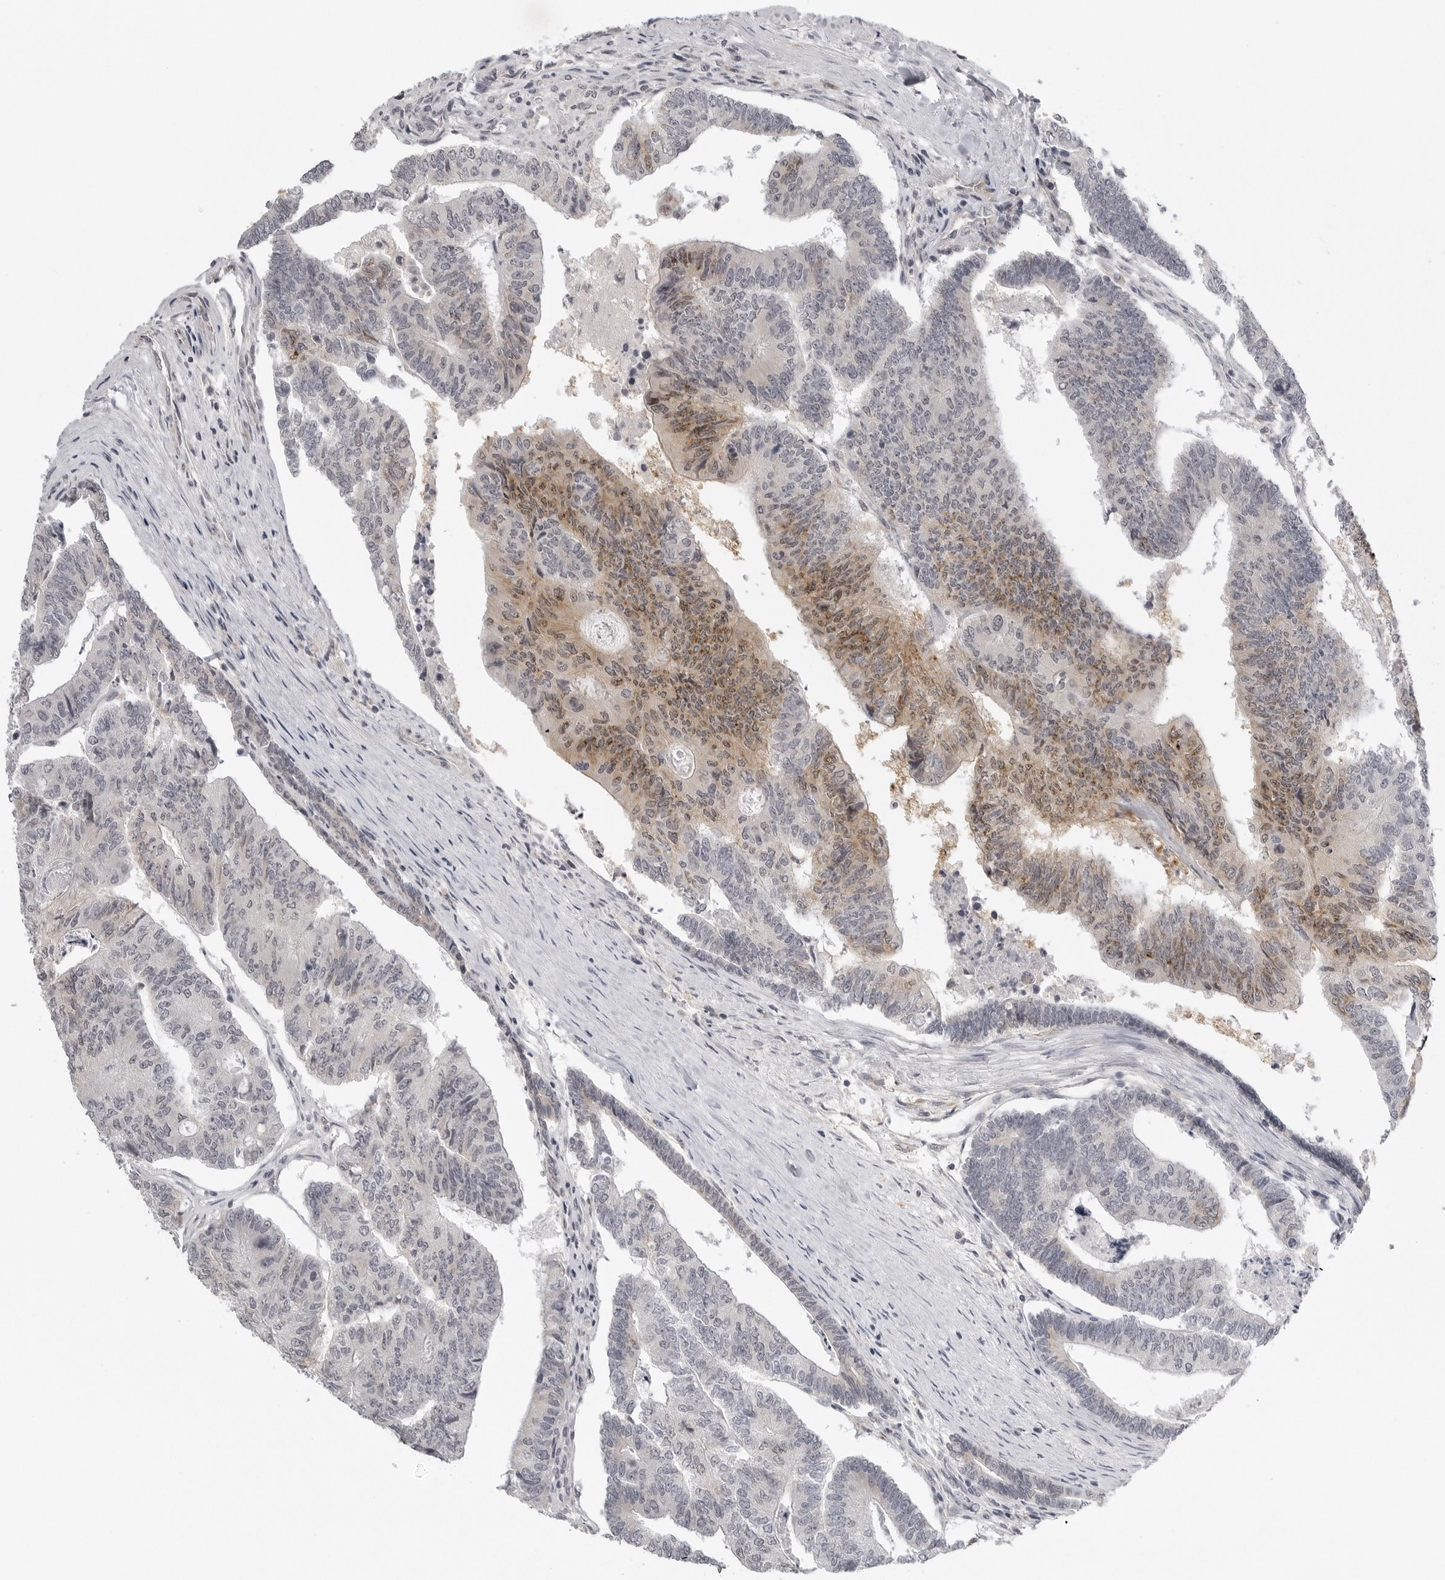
{"staining": {"intensity": "moderate", "quantity": "<25%", "location": "cytoplasmic/membranous,nuclear"}, "tissue": "colorectal cancer", "cell_type": "Tumor cells", "image_type": "cancer", "snomed": [{"axis": "morphology", "description": "Adenocarcinoma, NOS"}, {"axis": "topography", "description": "Colon"}], "caption": "IHC micrograph of colorectal cancer (adenocarcinoma) stained for a protein (brown), which reveals low levels of moderate cytoplasmic/membranous and nuclear staining in approximately <25% of tumor cells.", "gene": "TUT4", "patient": {"sex": "female", "age": 67}}